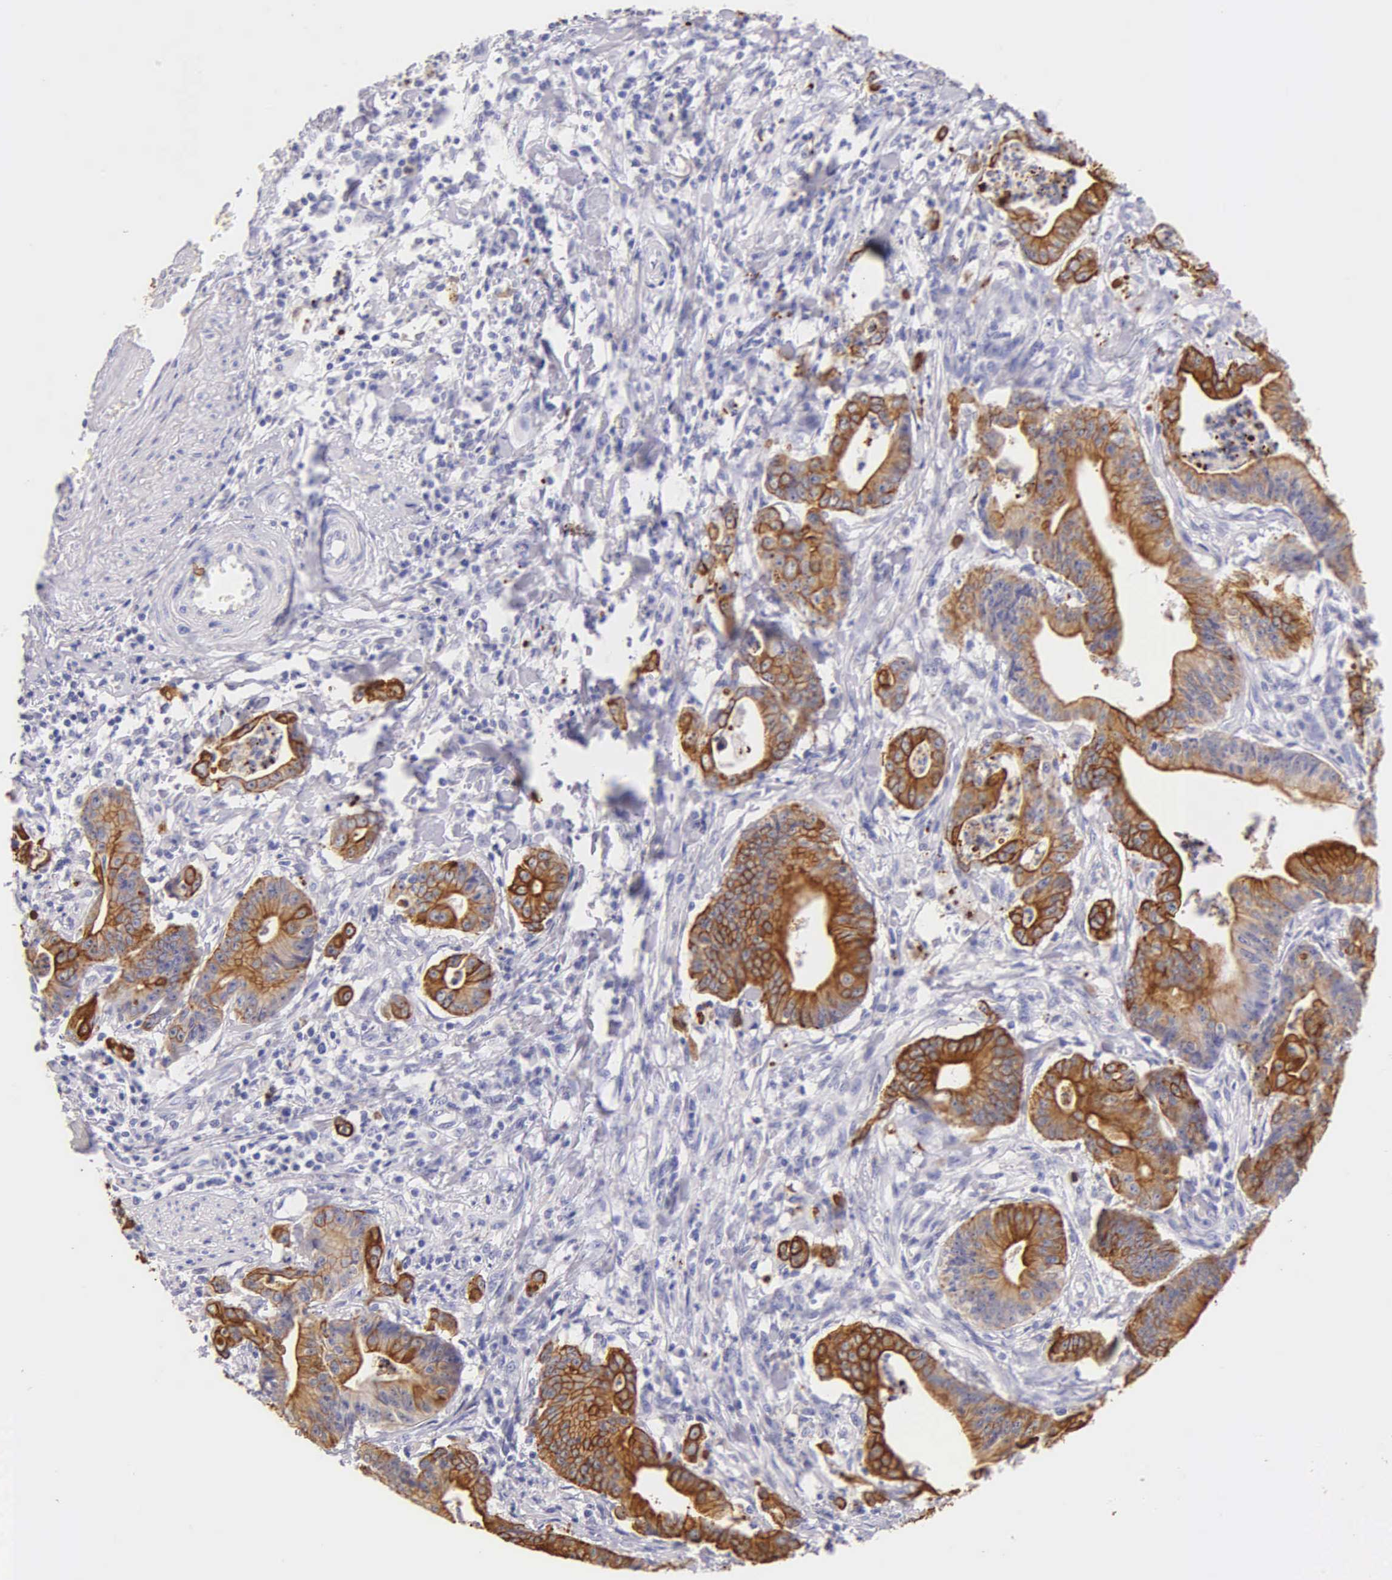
{"staining": {"intensity": "moderate", "quantity": ">75%", "location": "cytoplasmic/membranous"}, "tissue": "stomach cancer", "cell_type": "Tumor cells", "image_type": "cancer", "snomed": [{"axis": "morphology", "description": "Adenocarcinoma, NOS"}, {"axis": "topography", "description": "Stomach, lower"}], "caption": "Adenocarcinoma (stomach) stained with a protein marker reveals moderate staining in tumor cells.", "gene": "KRT17", "patient": {"sex": "female", "age": 86}}